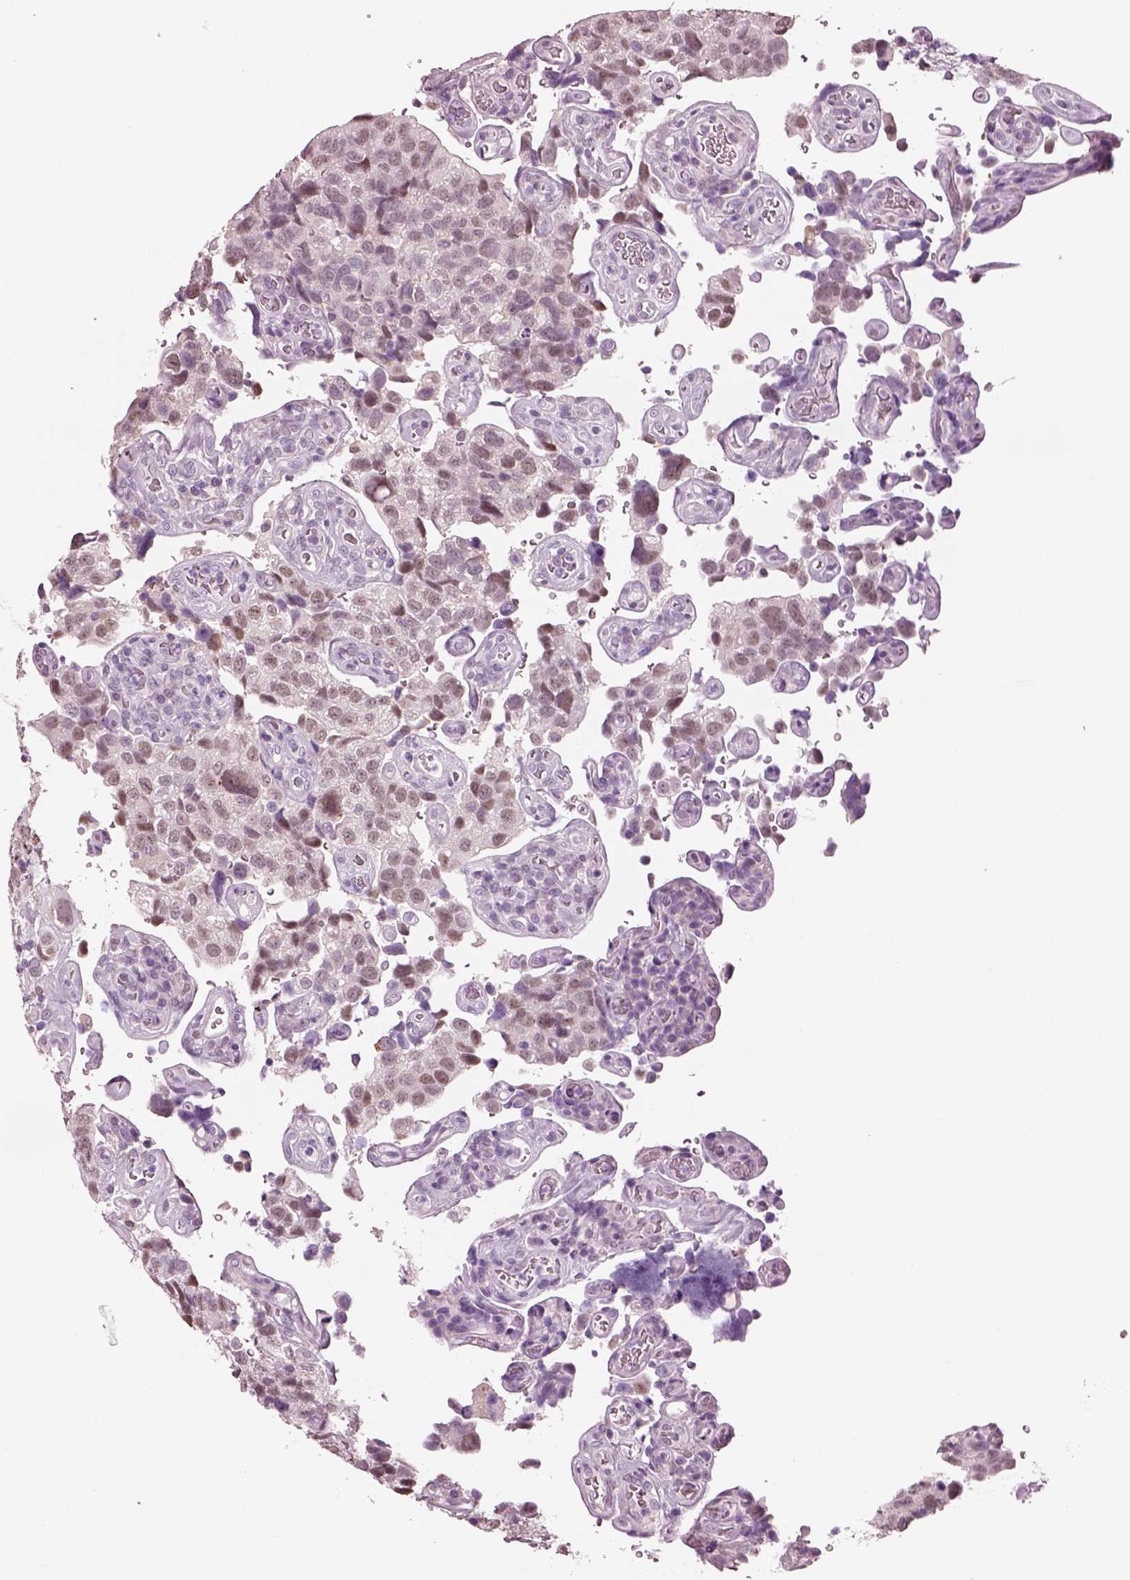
{"staining": {"intensity": "moderate", "quantity": ">75%", "location": "nuclear"}, "tissue": "urothelial cancer", "cell_type": "Tumor cells", "image_type": "cancer", "snomed": [{"axis": "morphology", "description": "Urothelial carcinoma, High grade"}, {"axis": "topography", "description": "Urinary bladder"}], "caption": "A high-resolution micrograph shows immunohistochemistry staining of high-grade urothelial carcinoma, which demonstrates moderate nuclear expression in about >75% of tumor cells.", "gene": "ELSPBP1", "patient": {"sex": "female", "age": 58}}